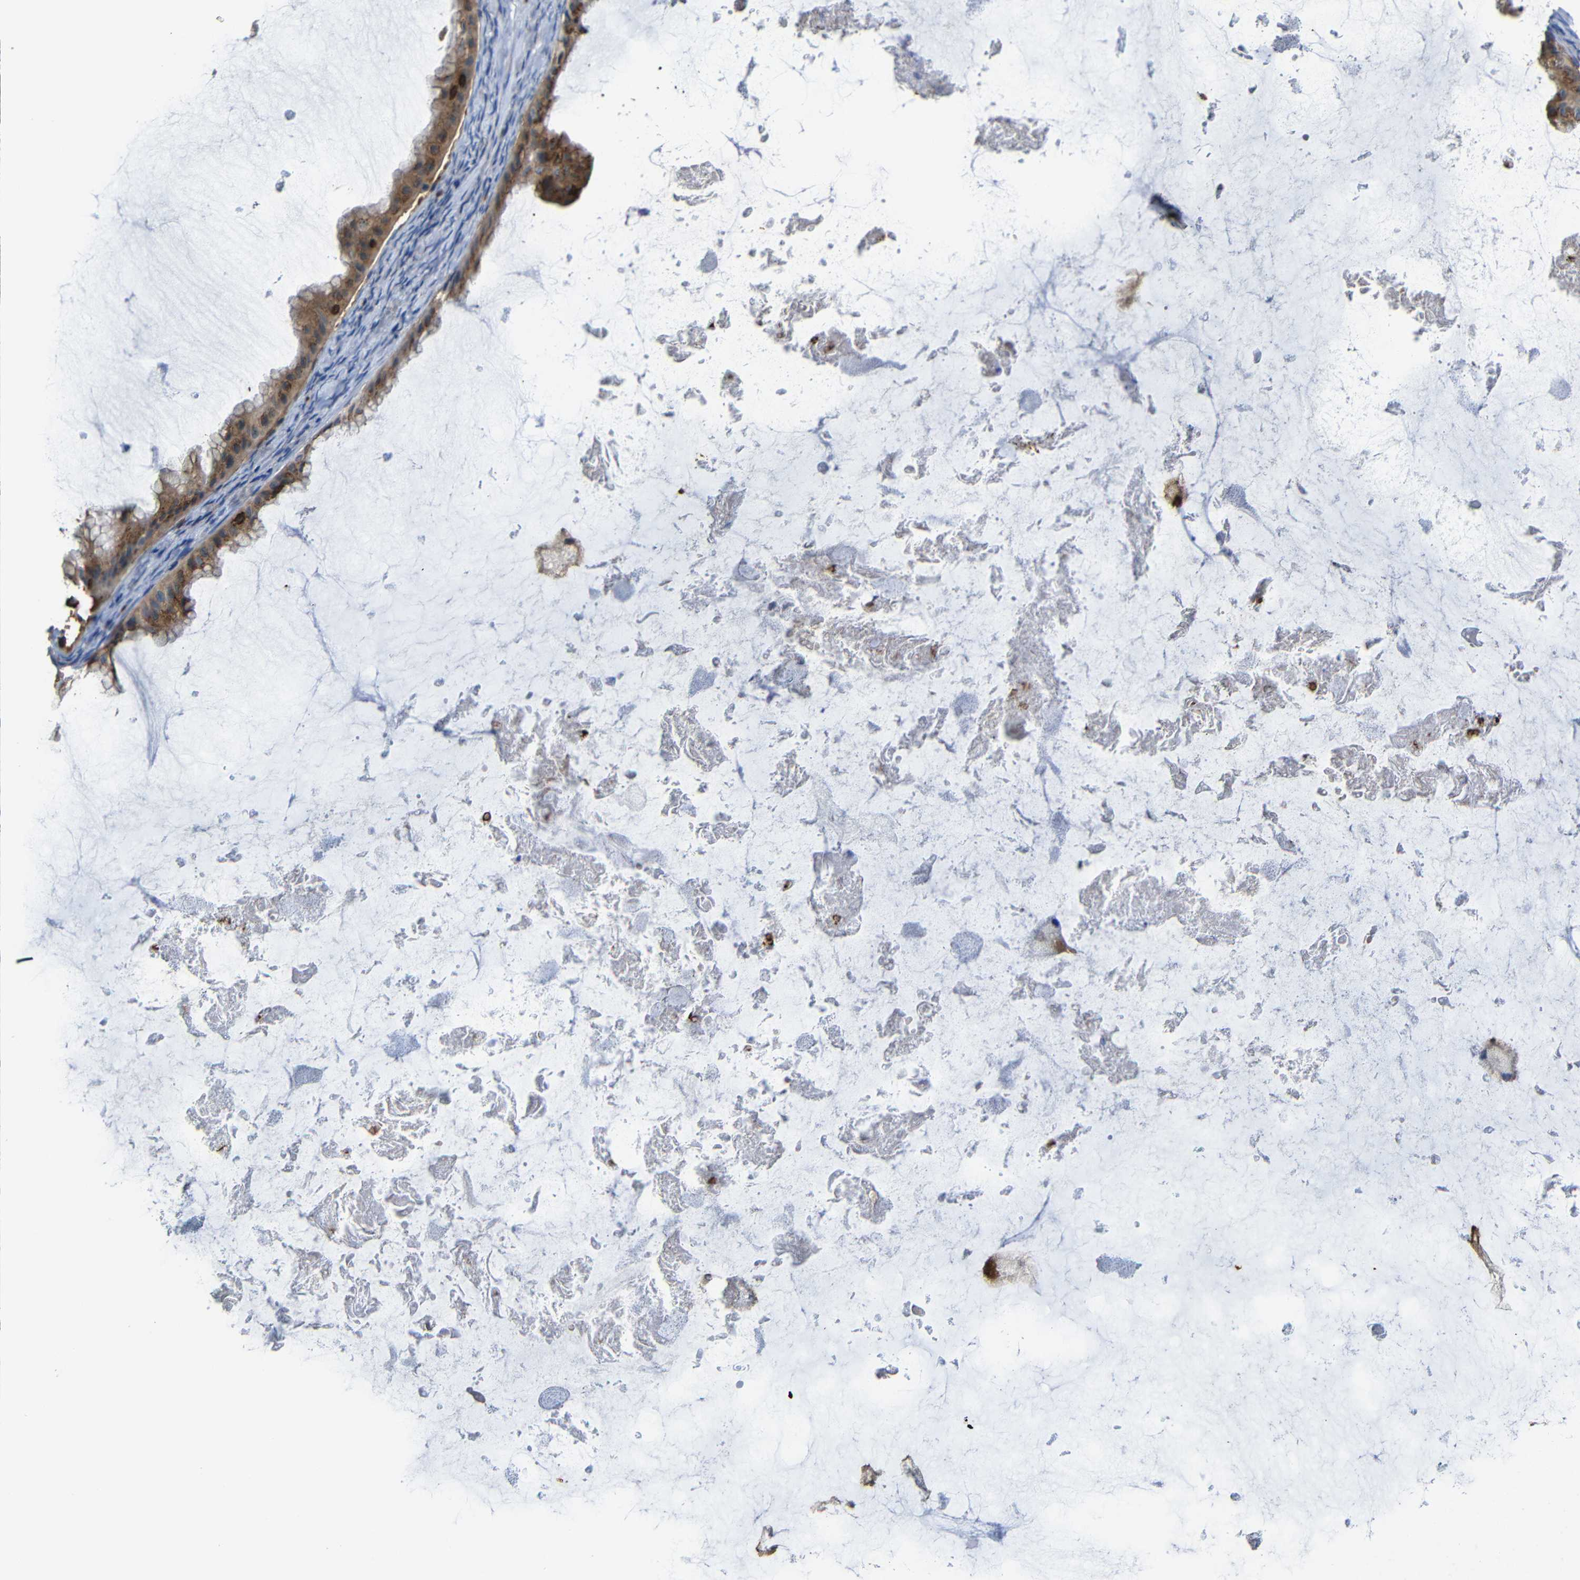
{"staining": {"intensity": "moderate", "quantity": ">75%", "location": "cytoplasmic/membranous"}, "tissue": "ovarian cancer", "cell_type": "Tumor cells", "image_type": "cancer", "snomed": [{"axis": "morphology", "description": "Cystadenocarcinoma, mucinous, NOS"}, {"axis": "topography", "description": "Ovary"}], "caption": "Ovarian cancer was stained to show a protein in brown. There is medium levels of moderate cytoplasmic/membranous staining in approximately >75% of tumor cells.", "gene": "P2RY12", "patient": {"sex": "female", "age": 61}}